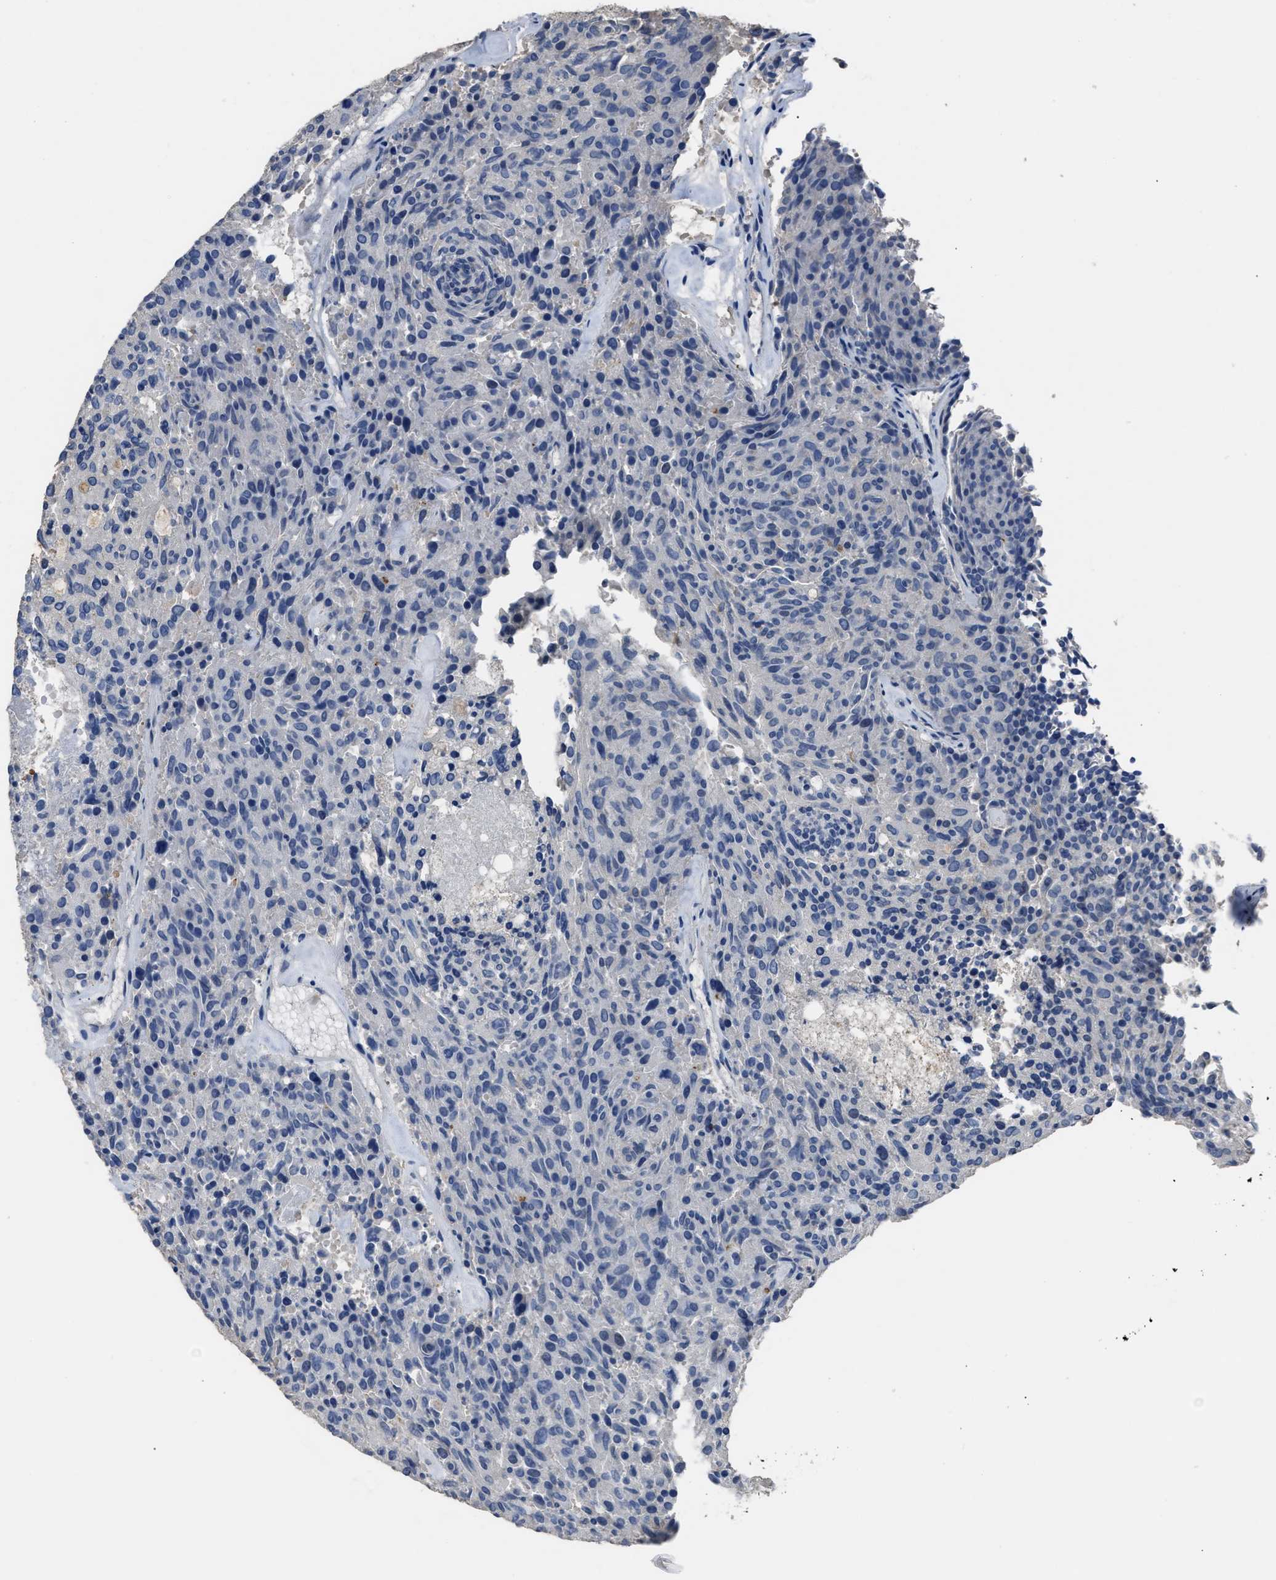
{"staining": {"intensity": "negative", "quantity": "none", "location": "none"}, "tissue": "carcinoid", "cell_type": "Tumor cells", "image_type": "cancer", "snomed": [{"axis": "morphology", "description": "Carcinoid, malignant, NOS"}, {"axis": "topography", "description": "Pancreas"}], "caption": "IHC histopathology image of neoplastic tissue: carcinoid (malignant) stained with DAB reveals no significant protein expression in tumor cells.", "gene": "OR51E1", "patient": {"sex": "female", "age": 54}}